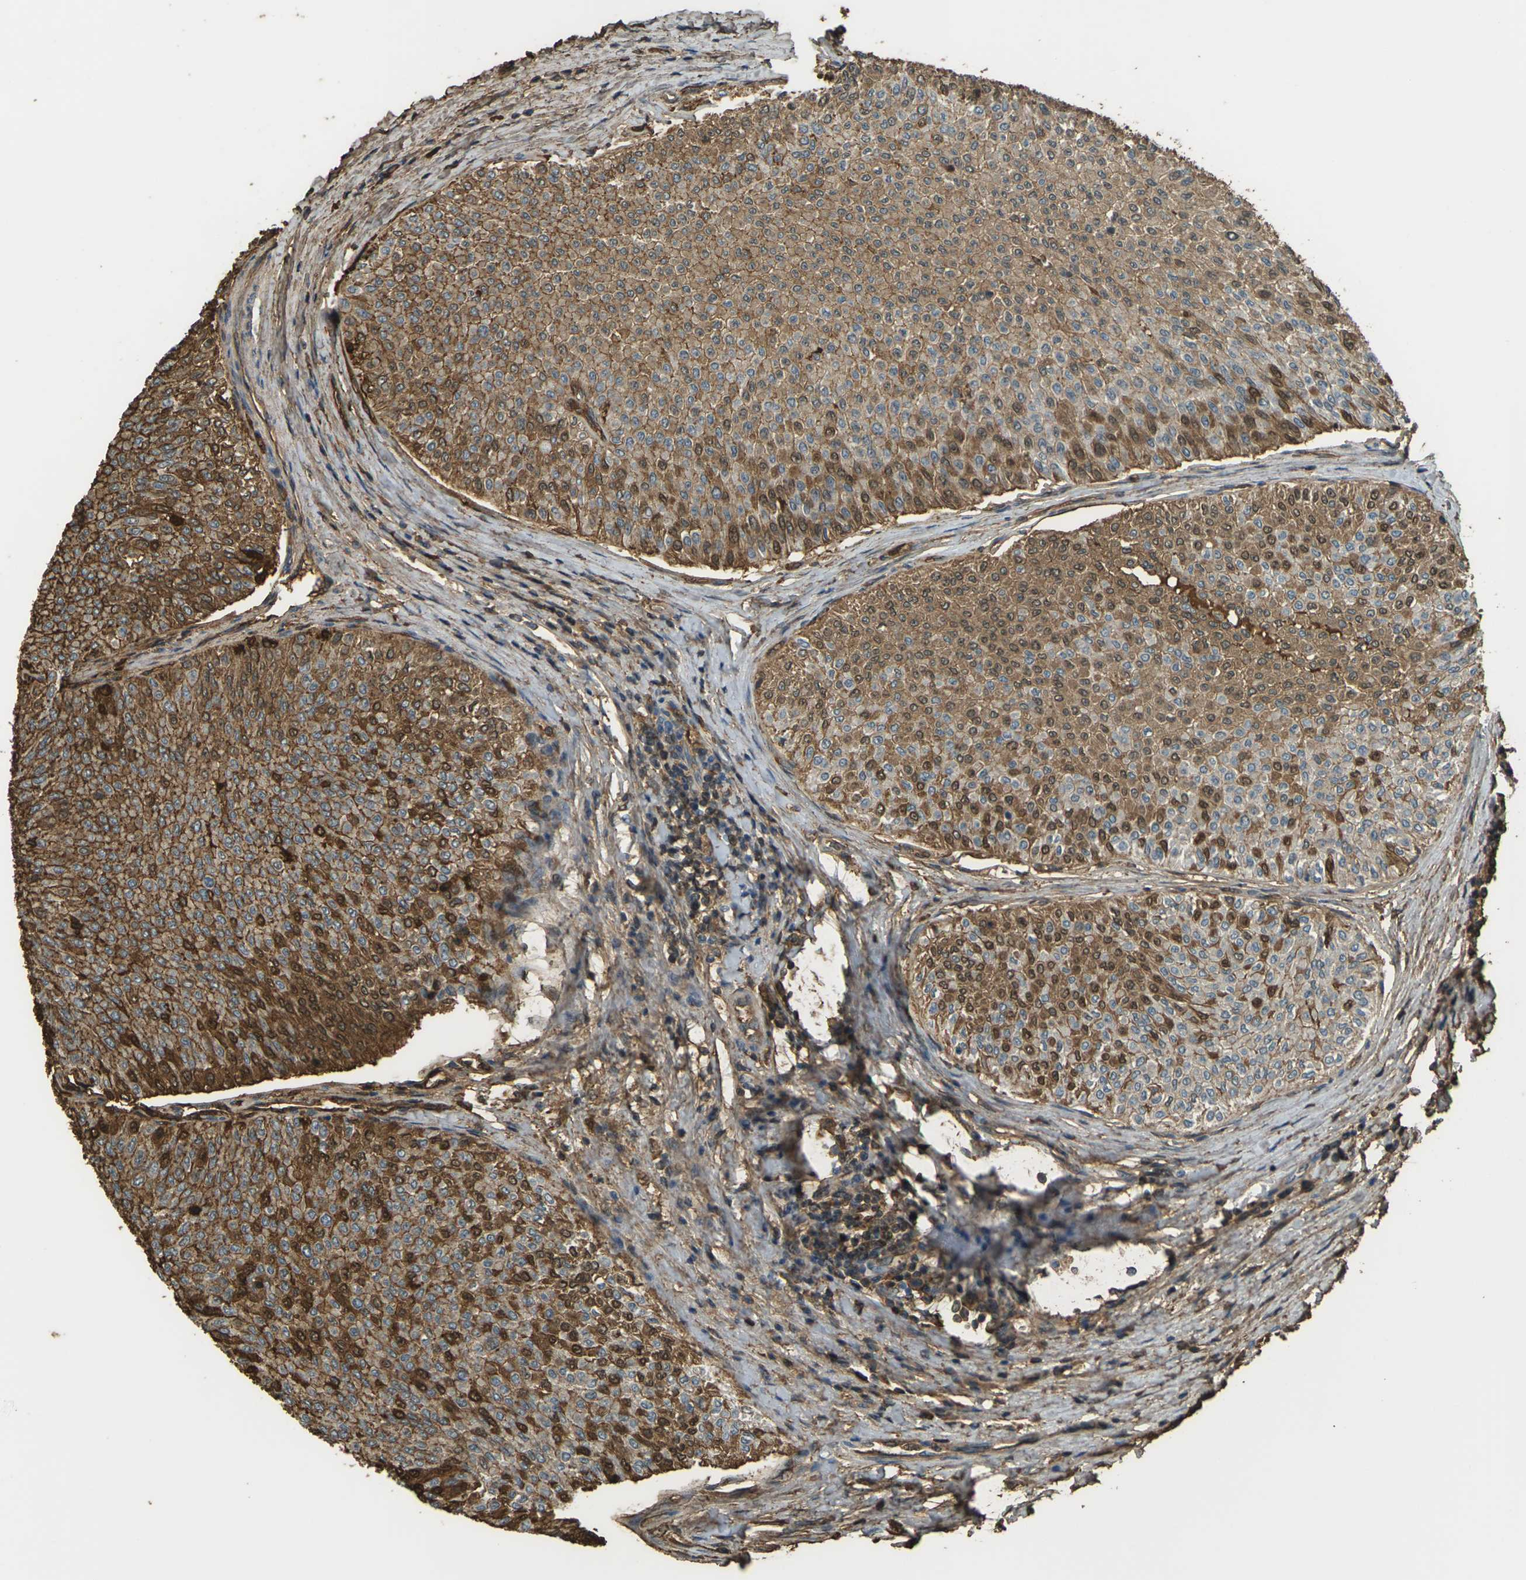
{"staining": {"intensity": "moderate", "quantity": ">75%", "location": "cytoplasmic/membranous,nuclear"}, "tissue": "urothelial cancer", "cell_type": "Tumor cells", "image_type": "cancer", "snomed": [{"axis": "morphology", "description": "Urothelial carcinoma, Low grade"}, {"axis": "topography", "description": "Urinary bladder"}], "caption": "About >75% of tumor cells in low-grade urothelial carcinoma reveal moderate cytoplasmic/membranous and nuclear protein positivity as visualized by brown immunohistochemical staining.", "gene": "CYP1B1", "patient": {"sex": "male", "age": 78}}